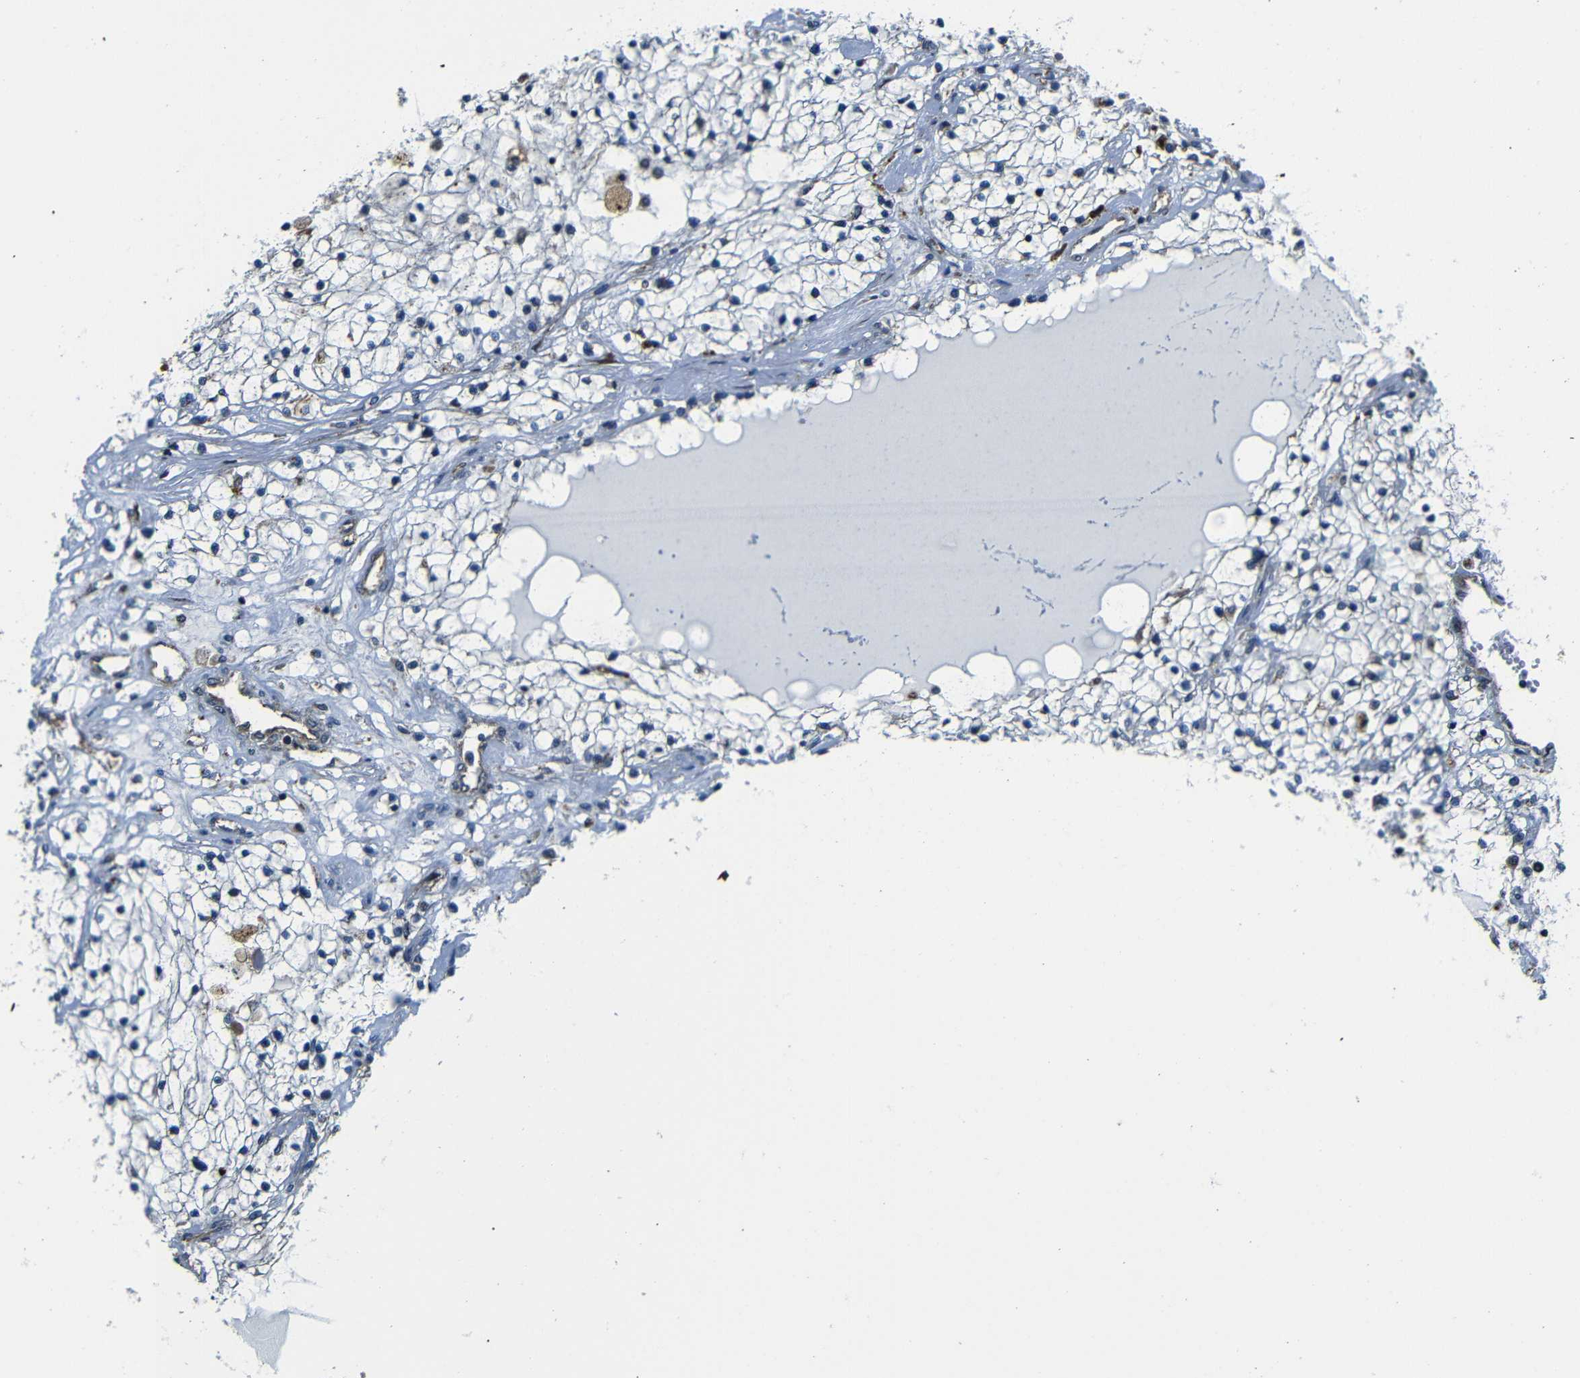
{"staining": {"intensity": "negative", "quantity": "none", "location": "none"}, "tissue": "renal cancer", "cell_type": "Tumor cells", "image_type": "cancer", "snomed": [{"axis": "morphology", "description": "Adenocarcinoma, NOS"}, {"axis": "topography", "description": "Kidney"}], "caption": "The image exhibits no significant expression in tumor cells of adenocarcinoma (renal). (Stains: DAB immunohistochemistry with hematoxylin counter stain, Microscopy: brightfield microscopy at high magnification).", "gene": "ABCE1", "patient": {"sex": "male", "age": 68}}